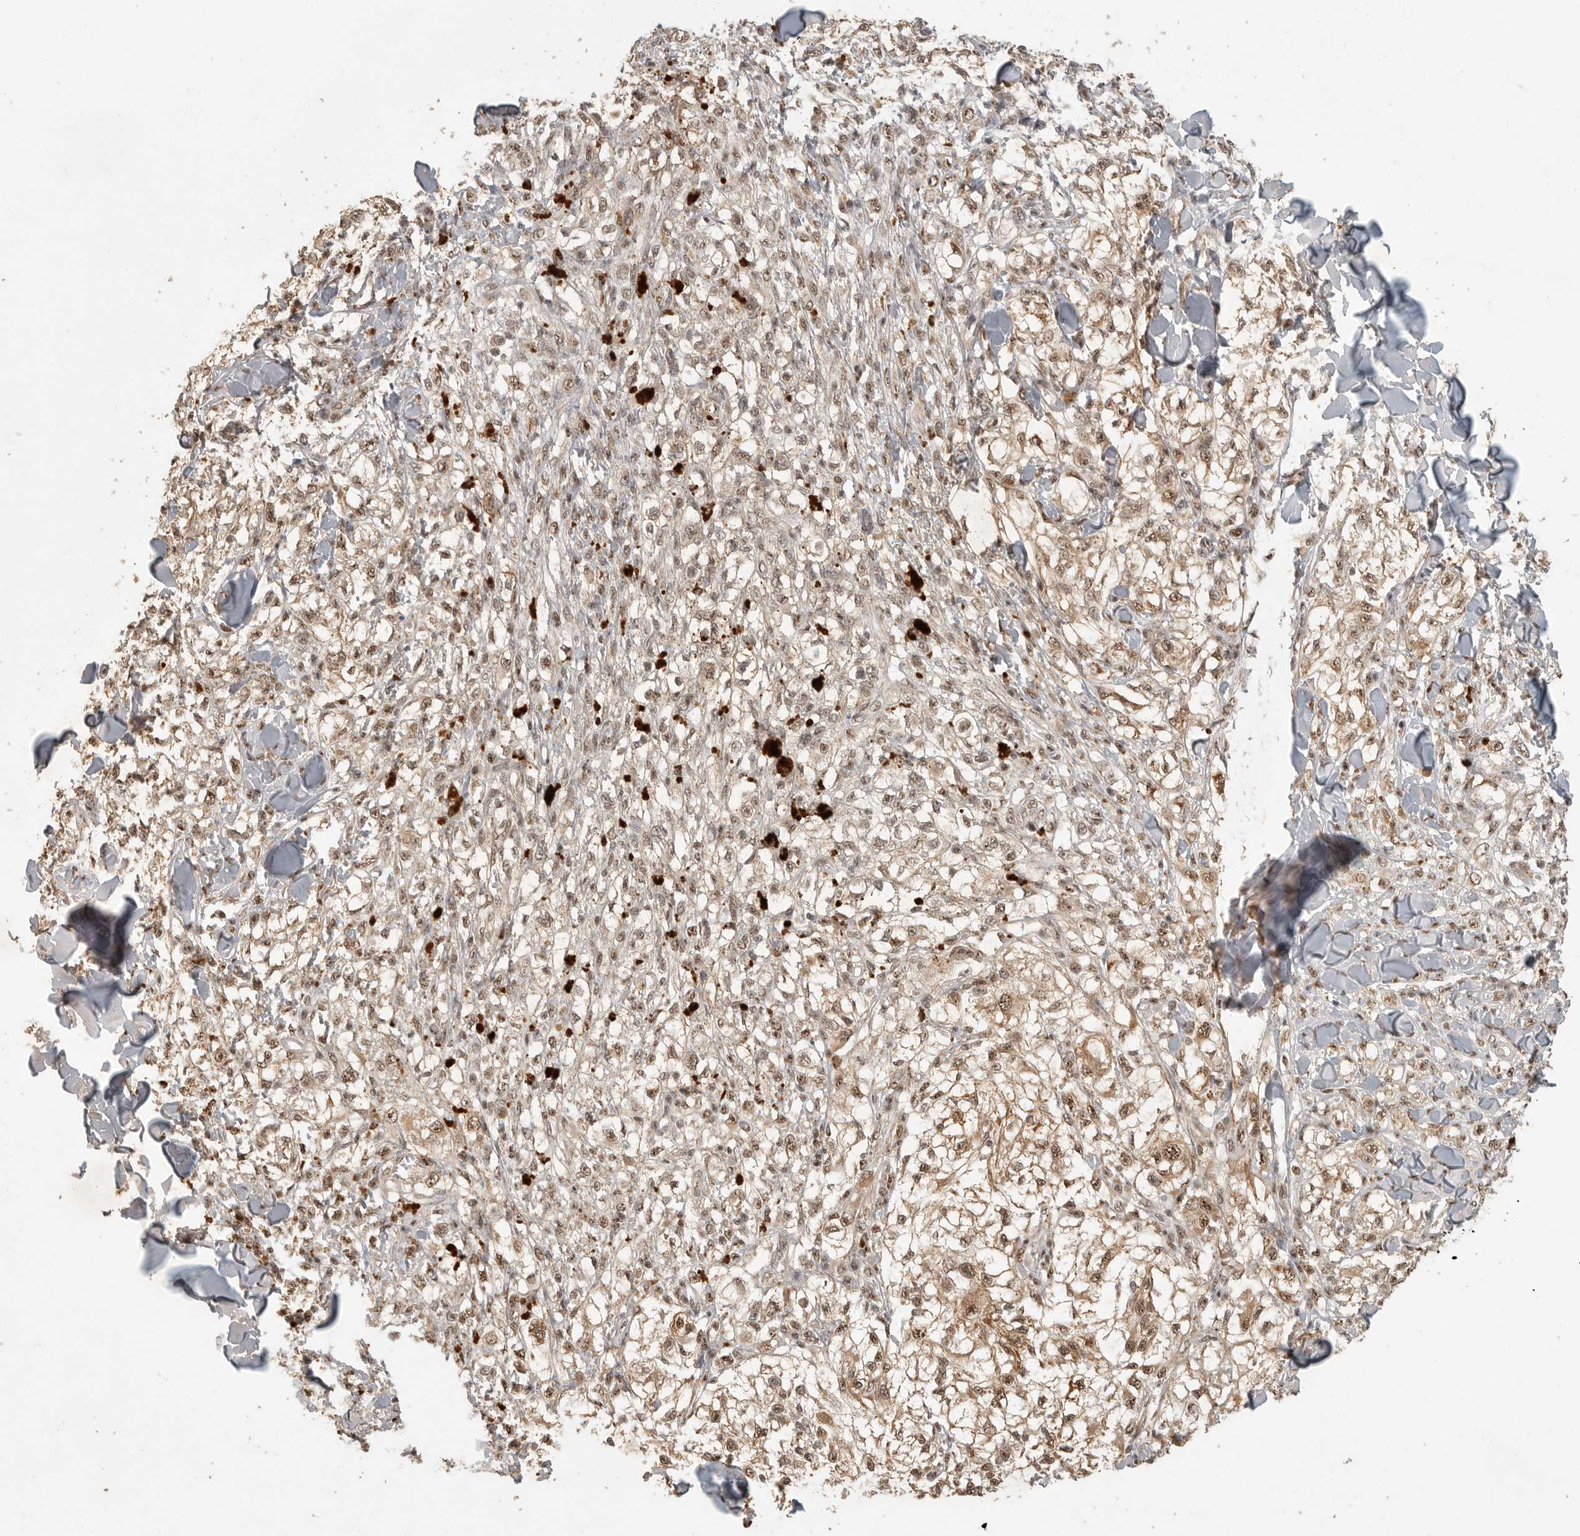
{"staining": {"intensity": "moderate", "quantity": ">75%", "location": "nuclear"}, "tissue": "melanoma", "cell_type": "Tumor cells", "image_type": "cancer", "snomed": [{"axis": "morphology", "description": "Malignant melanoma, NOS"}, {"axis": "topography", "description": "Skin of head"}], "caption": "Immunohistochemical staining of human malignant melanoma demonstrates moderate nuclear protein positivity in approximately >75% of tumor cells.", "gene": "POMP", "patient": {"sex": "male", "age": 83}}